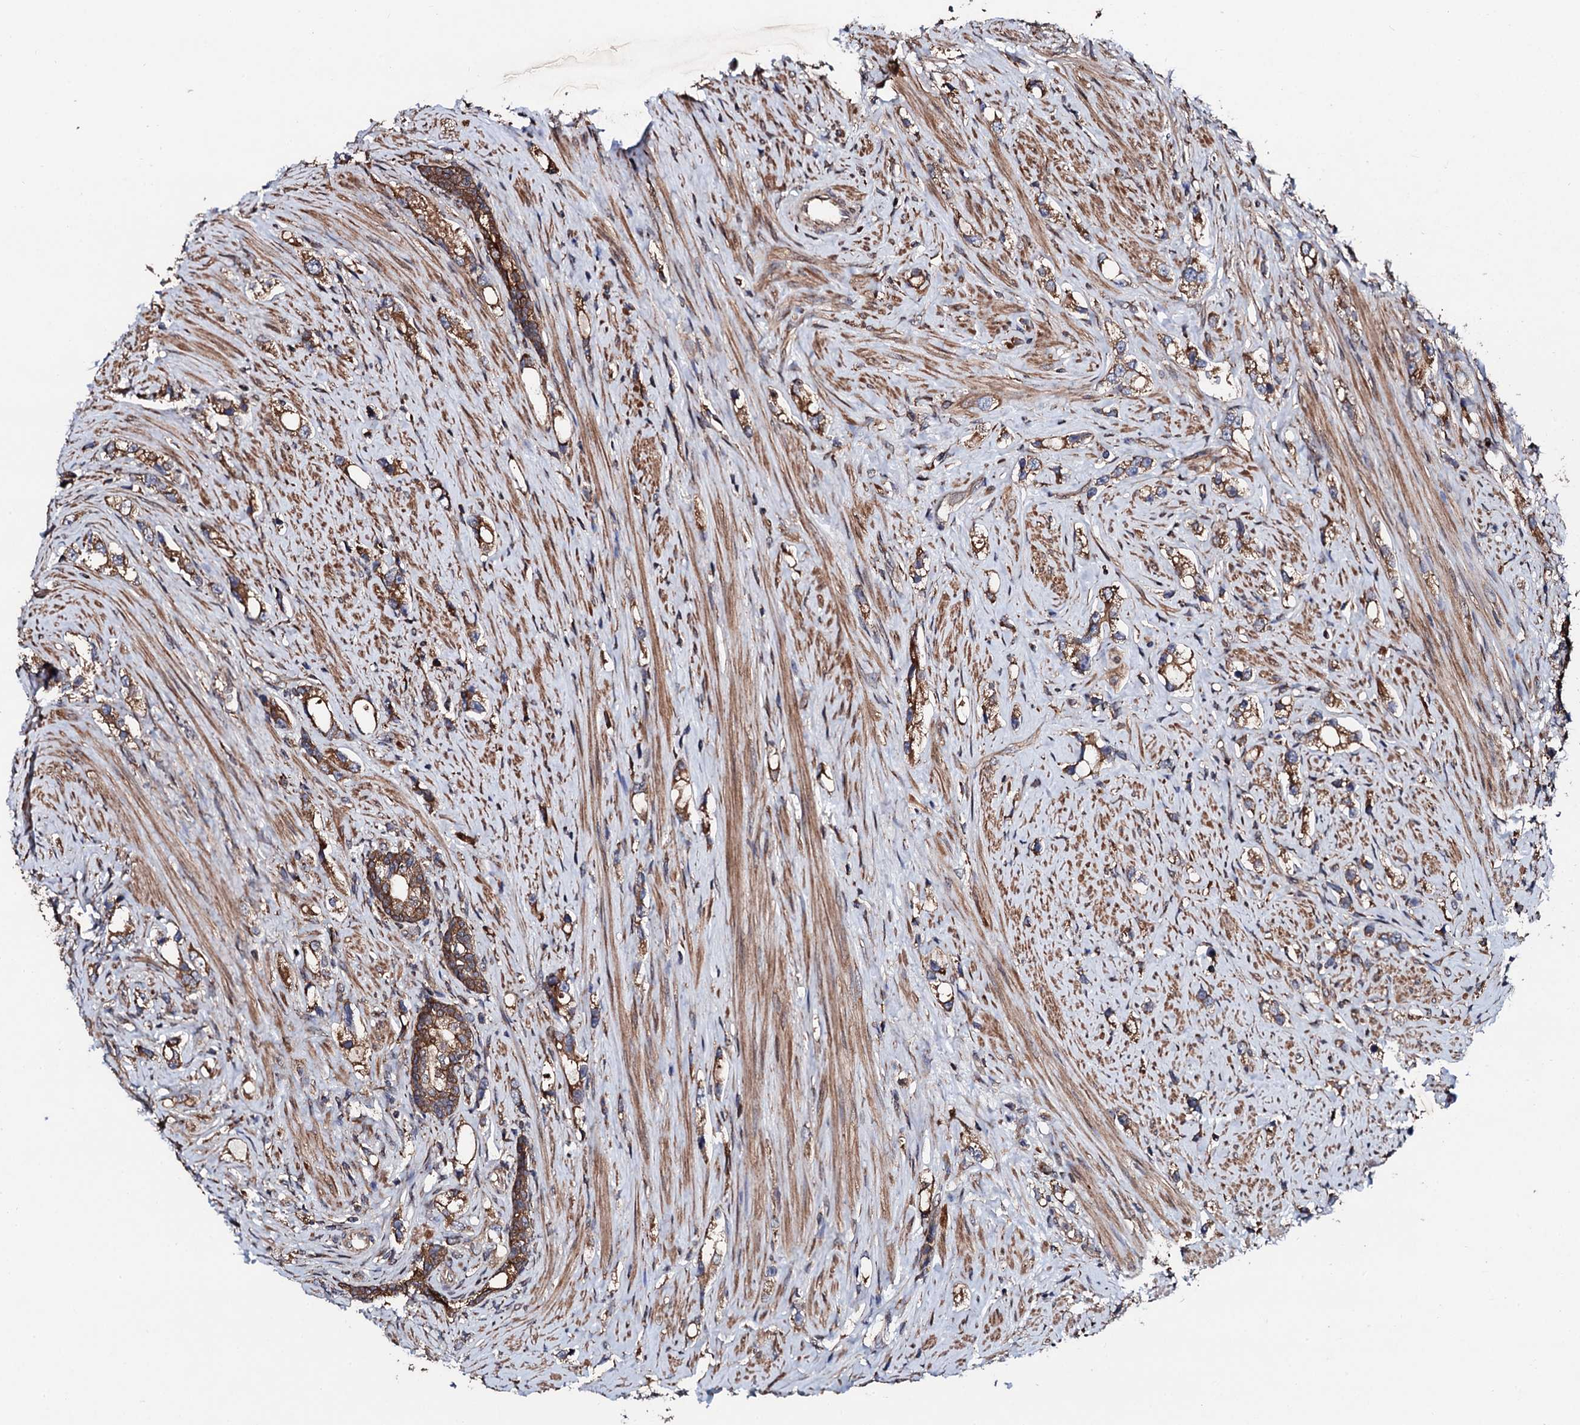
{"staining": {"intensity": "moderate", "quantity": ">75%", "location": "cytoplasmic/membranous"}, "tissue": "prostate cancer", "cell_type": "Tumor cells", "image_type": "cancer", "snomed": [{"axis": "morphology", "description": "Adenocarcinoma, High grade"}, {"axis": "topography", "description": "Prostate"}], "caption": "Protein expression analysis of human prostate high-grade adenocarcinoma reveals moderate cytoplasmic/membranous expression in approximately >75% of tumor cells. The staining is performed using DAB brown chromogen to label protein expression. The nuclei are counter-stained blue using hematoxylin.", "gene": "CKAP5", "patient": {"sex": "male", "age": 63}}